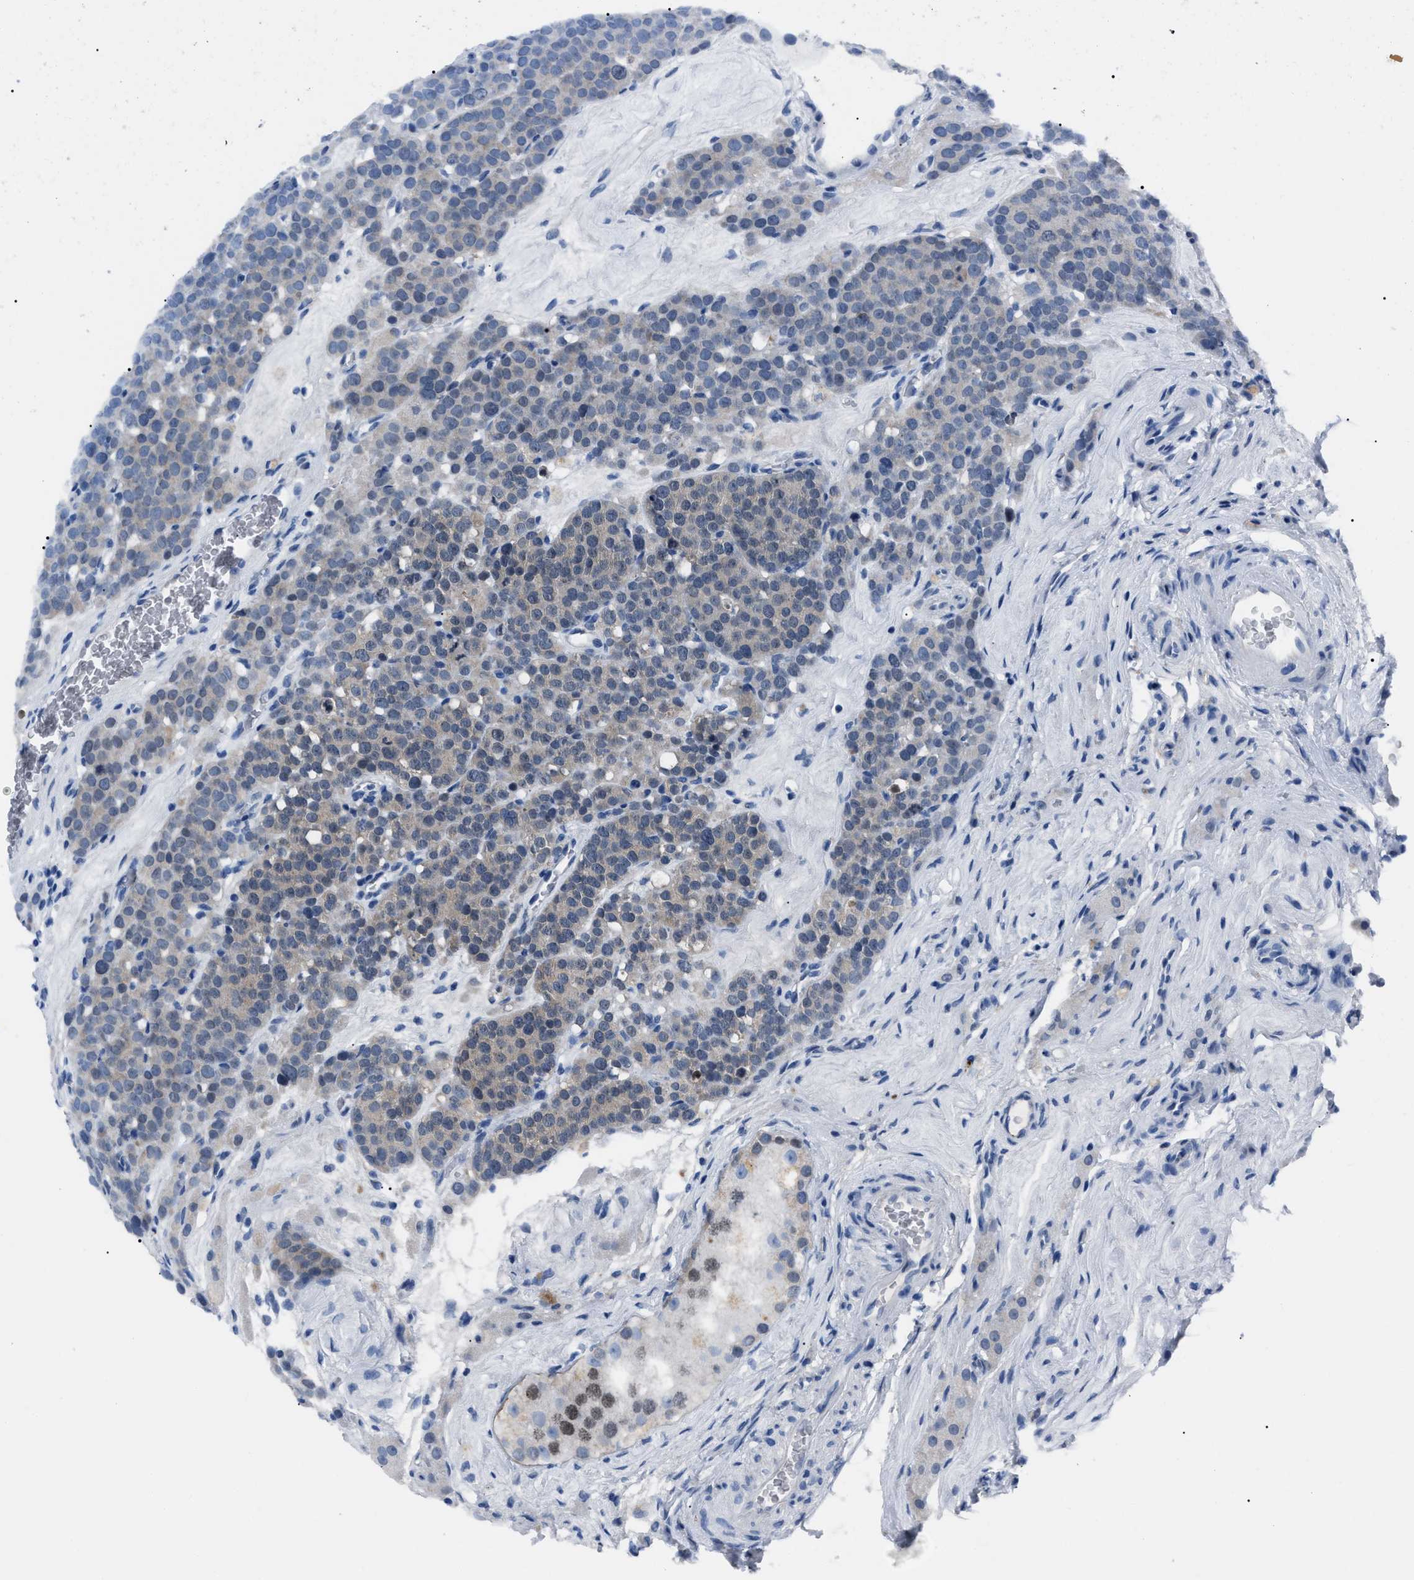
{"staining": {"intensity": "weak", "quantity": "<25%", "location": "cytoplasmic/membranous"}, "tissue": "testis cancer", "cell_type": "Tumor cells", "image_type": "cancer", "snomed": [{"axis": "morphology", "description": "Seminoma, NOS"}, {"axis": "topography", "description": "Testis"}], "caption": "The immunohistochemistry (IHC) photomicrograph has no significant positivity in tumor cells of testis seminoma tissue.", "gene": "LRWD1", "patient": {"sex": "male", "age": 71}}